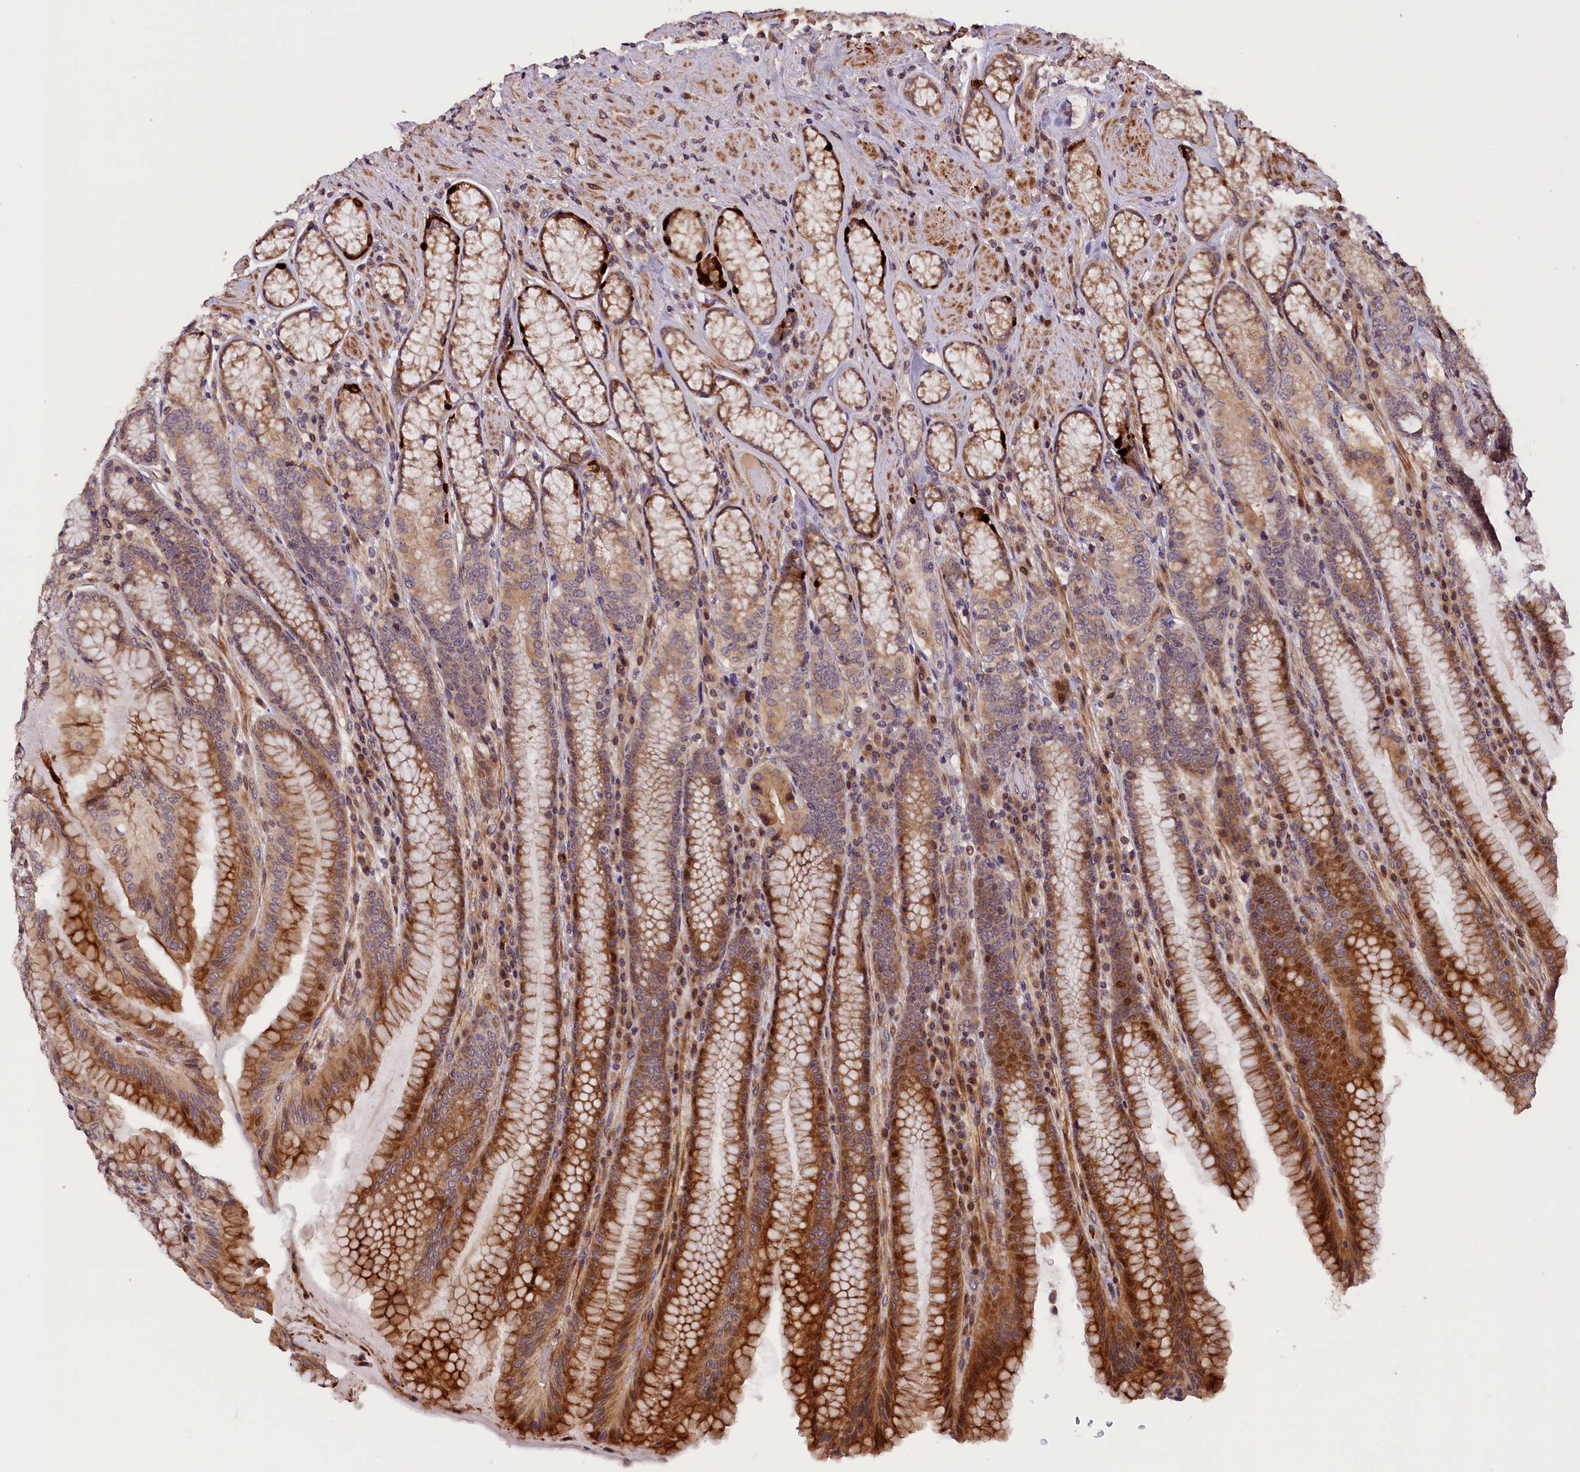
{"staining": {"intensity": "moderate", "quantity": ">75%", "location": "cytoplasmic/membranous"}, "tissue": "stomach", "cell_type": "Glandular cells", "image_type": "normal", "snomed": [{"axis": "morphology", "description": "Normal tissue, NOS"}, {"axis": "topography", "description": "Stomach, upper"}, {"axis": "topography", "description": "Stomach, lower"}], "caption": "Benign stomach reveals moderate cytoplasmic/membranous staining in approximately >75% of glandular cells.", "gene": "DNAJB9", "patient": {"sex": "female", "age": 76}}